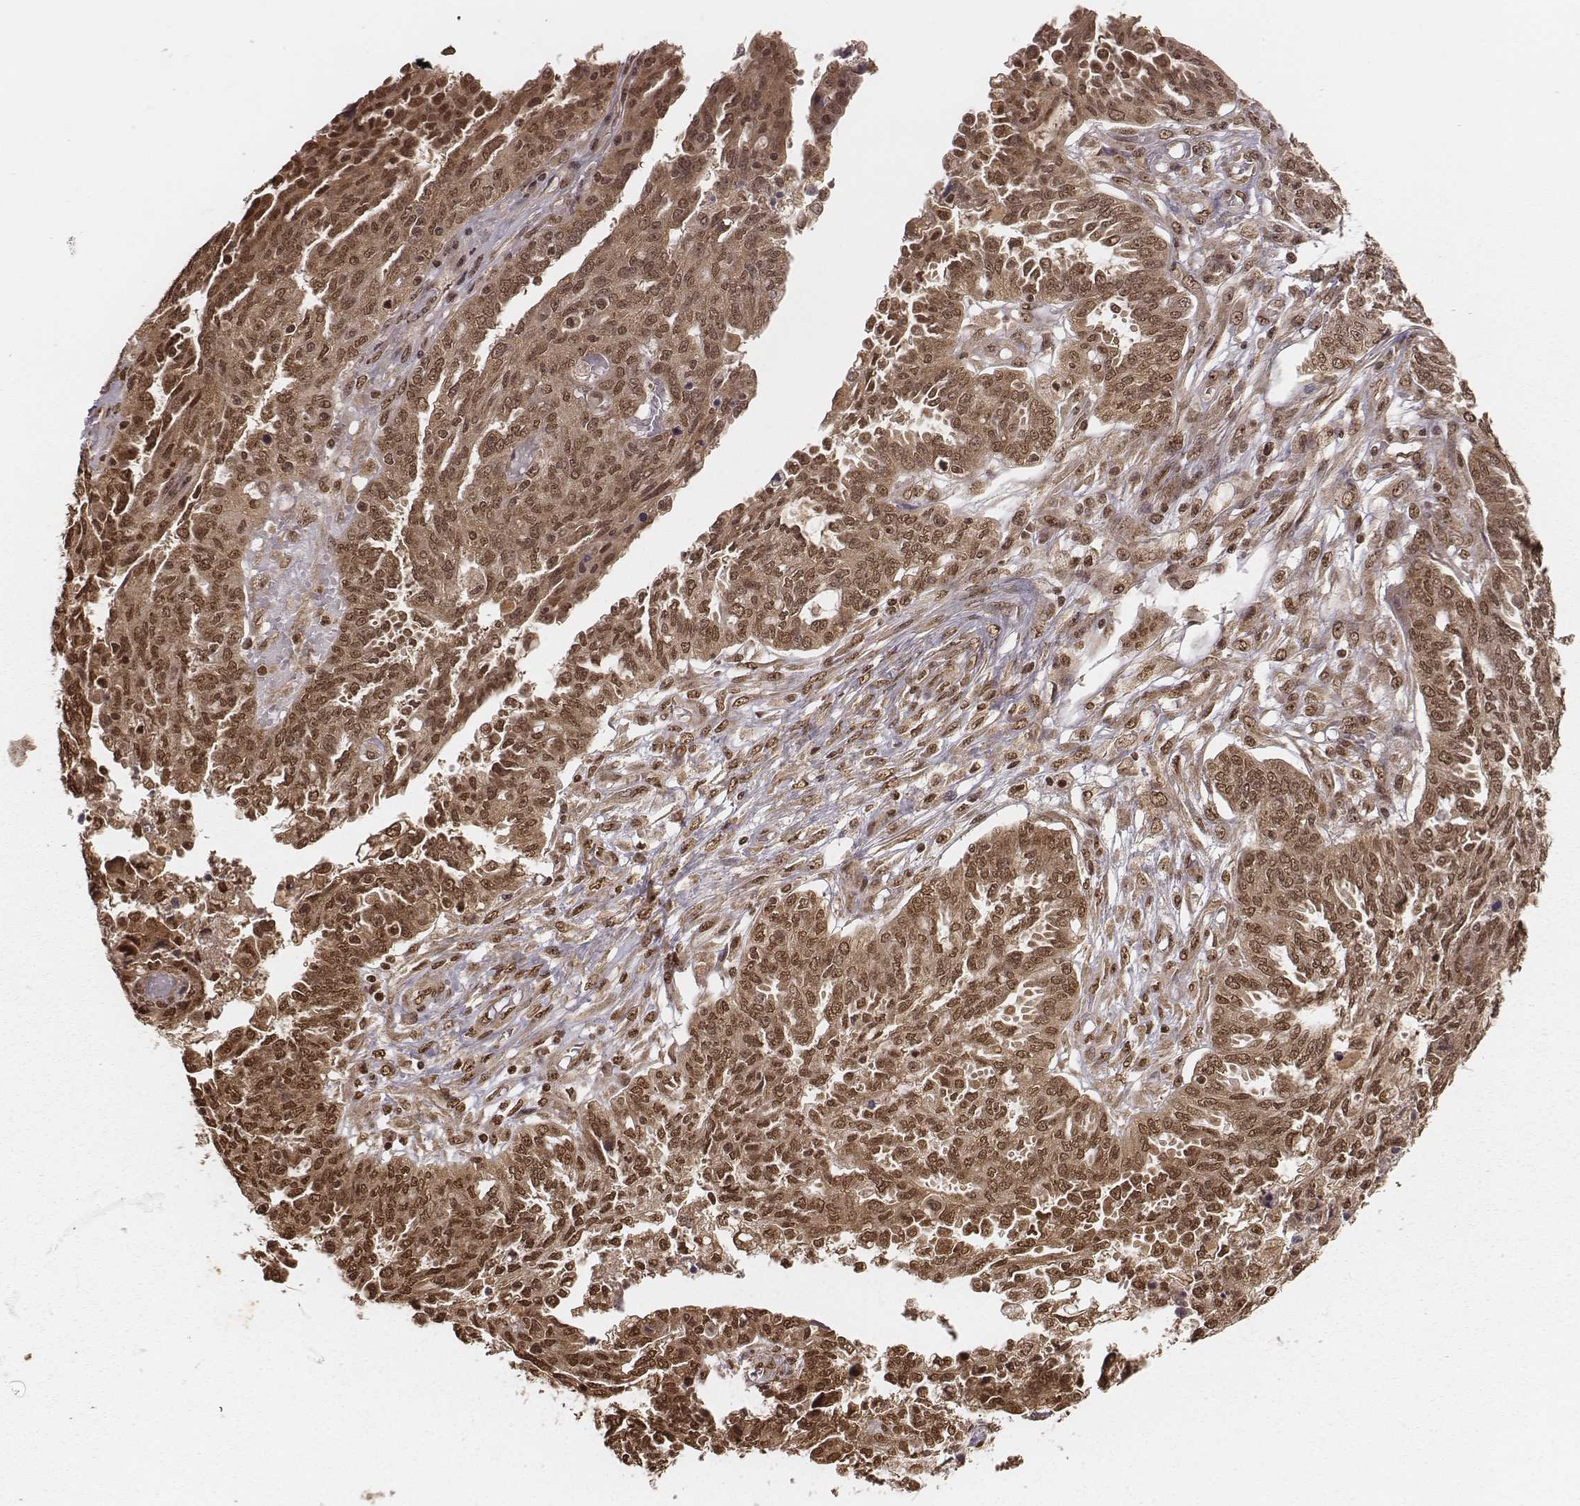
{"staining": {"intensity": "moderate", "quantity": ">75%", "location": "cytoplasmic/membranous,nuclear"}, "tissue": "ovarian cancer", "cell_type": "Tumor cells", "image_type": "cancer", "snomed": [{"axis": "morphology", "description": "Cystadenocarcinoma, serous, NOS"}, {"axis": "topography", "description": "Ovary"}], "caption": "Human ovarian cancer stained with a brown dye displays moderate cytoplasmic/membranous and nuclear positive staining in about >75% of tumor cells.", "gene": "NFX1", "patient": {"sex": "female", "age": 67}}